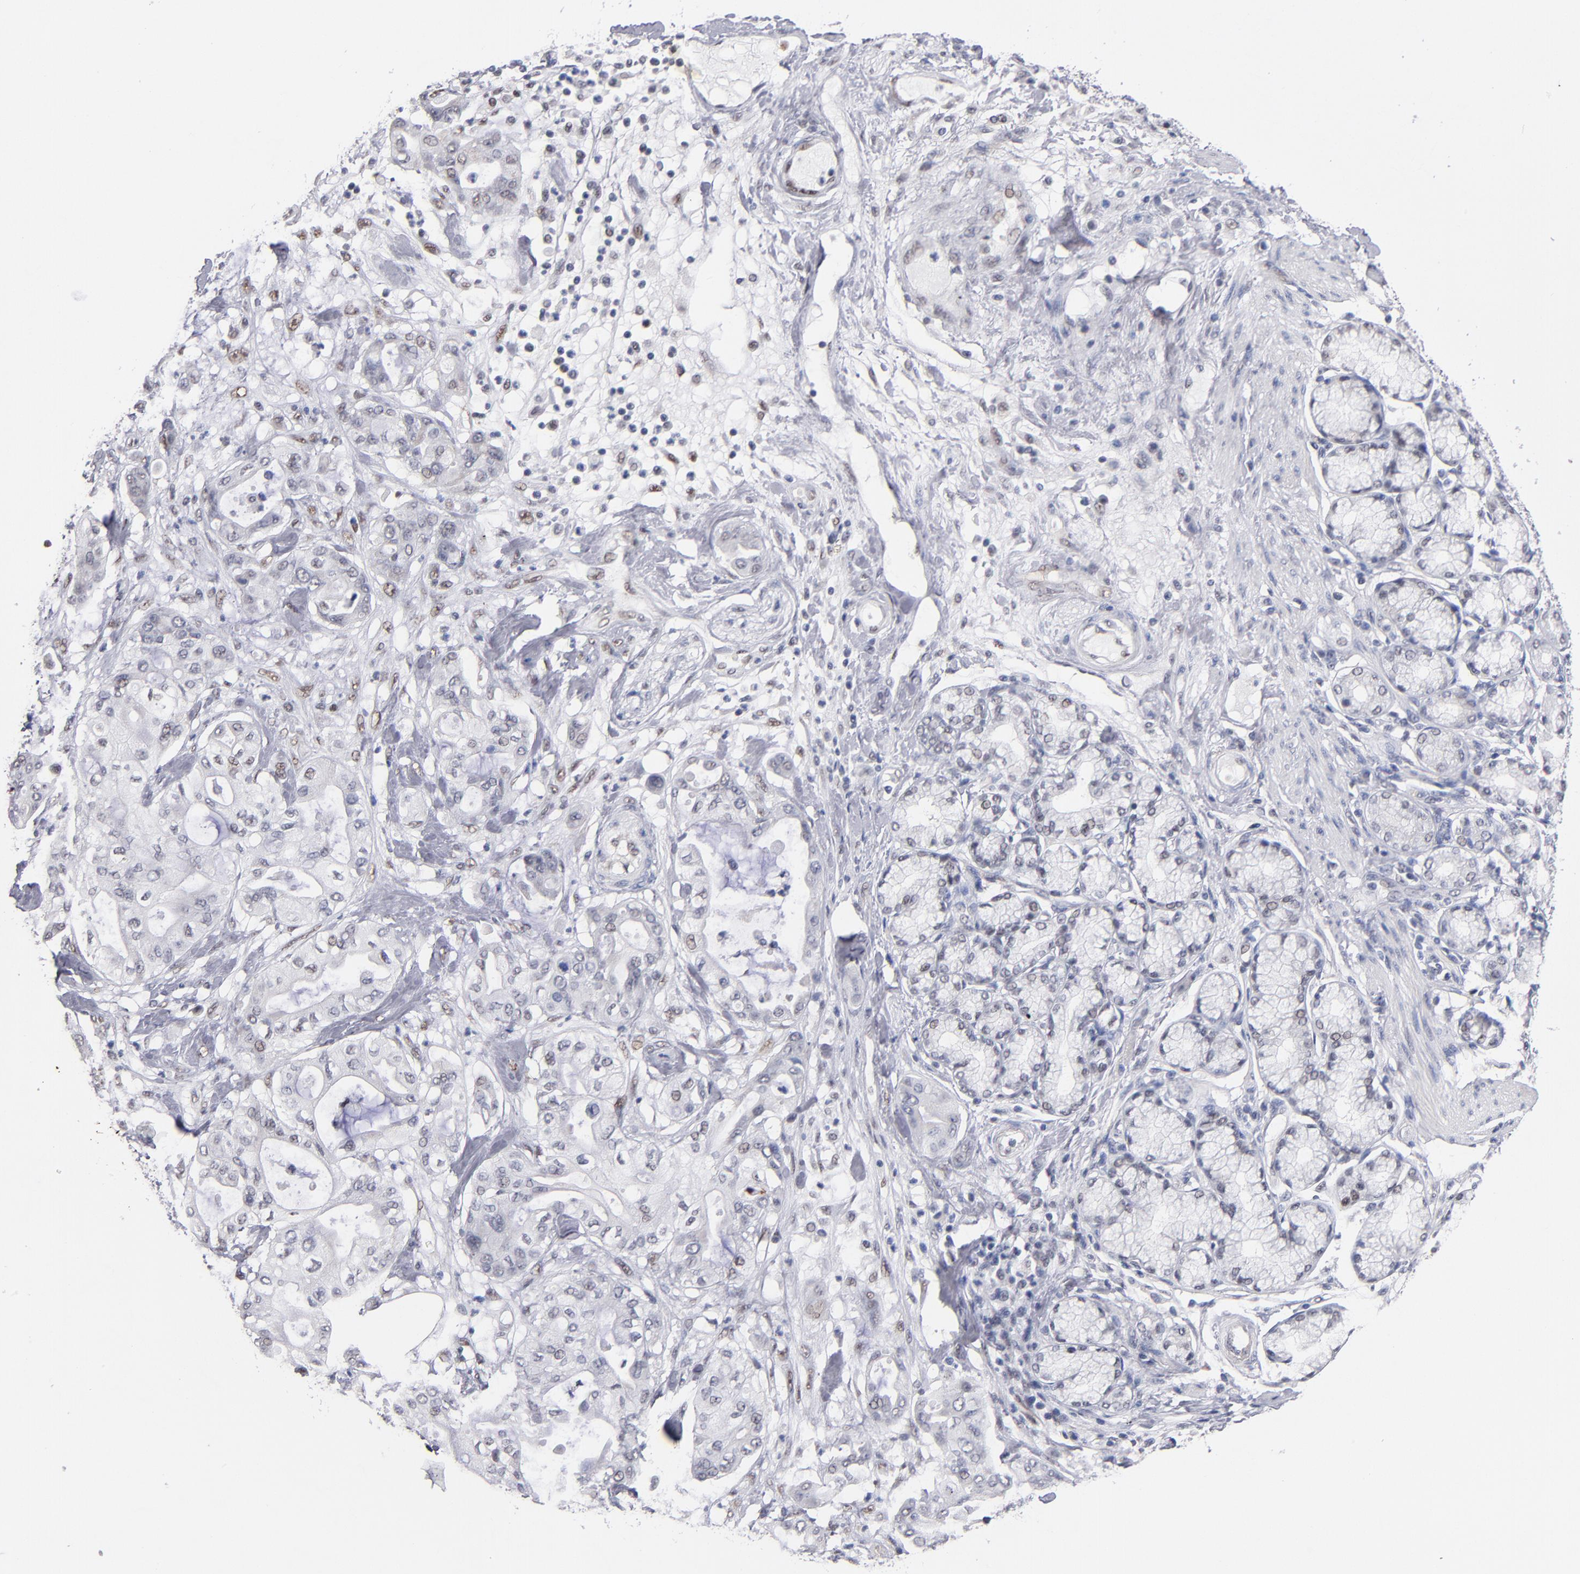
{"staining": {"intensity": "negative", "quantity": "none", "location": "none"}, "tissue": "pancreatic cancer", "cell_type": "Tumor cells", "image_type": "cancer", "snomed": [{"axis": "morphology", "description": "Adenocarcinoma, NOS"}, {"axis": "morphology", "description": "Adenocarcinoma, metastatic, NOS"}, {"axis": "topography", "description": "Lymph node"}, {"axis": "topography", "description": "Pancreas"}, {"axis": "topography", "description": "Duodenum"}], "caption": "Immunohistochemistry (IHC) image of human pancreatic cancer stained for a protein (brown), which shows no staining in tumor cells.", "gene": "MN1", "patient": {"sex": "female", "age": 64}}